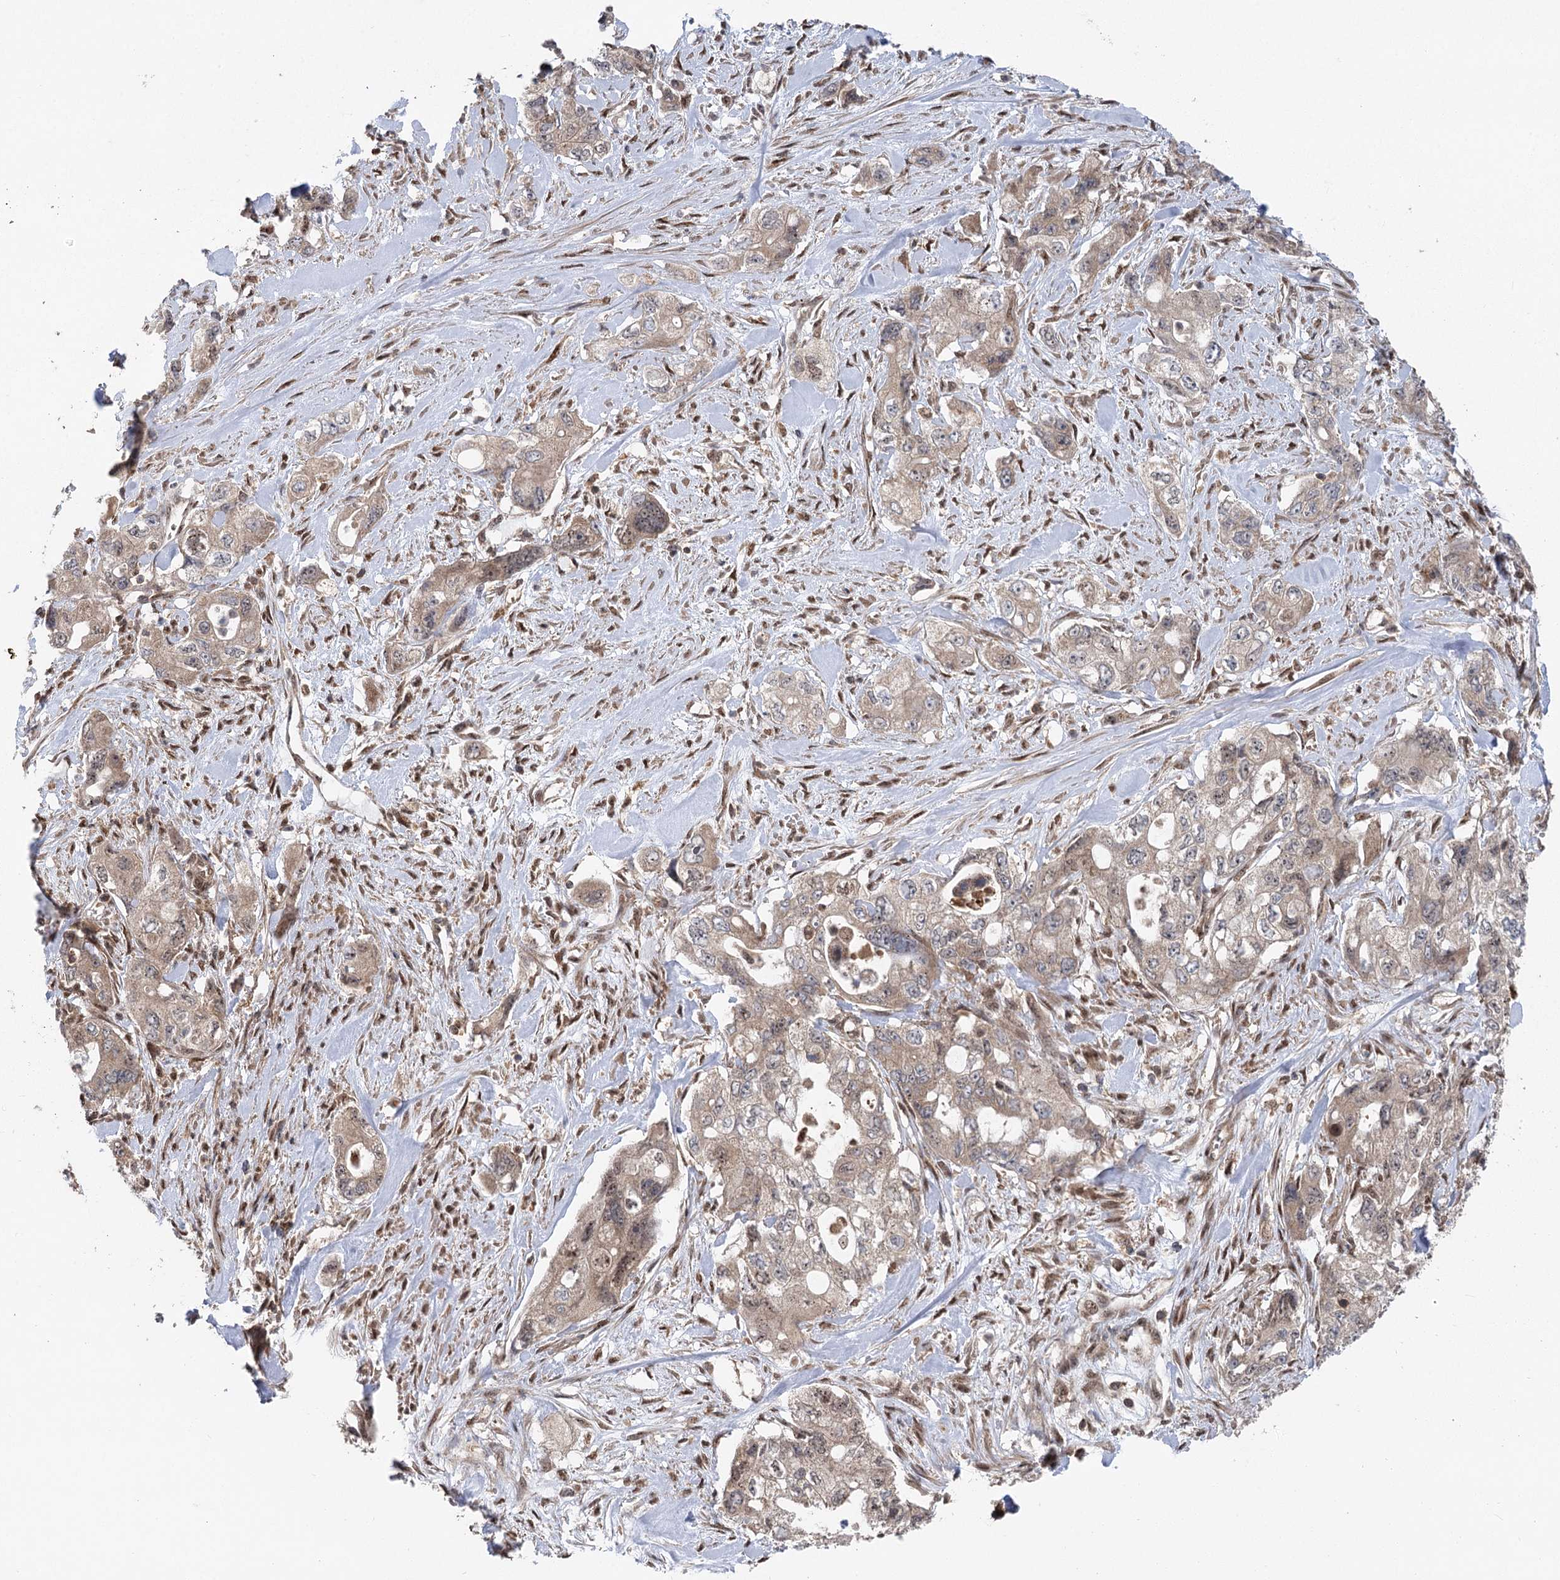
{"staining": {"intensity": "weak", "quantity": ">75%", "location": "cytoplasmic/membranous"}, "tissue": "pancreatic cancer", "cell_type": "Tumor cells", "image_type": "cancer", "snomed": [{"axis": "morphology", "description": "Adenocarcinoma, NOS"}, {"axis": "topography", "description": "Pancreas"}], "caption": "The micrograph reveals staining of pancreatic cancer, revealing weak cytoplasmic/membranous protein expression (brown color) within tumor cells.", "gene": "C12orf4", "patient": {"sex": "female", "age": 73}}